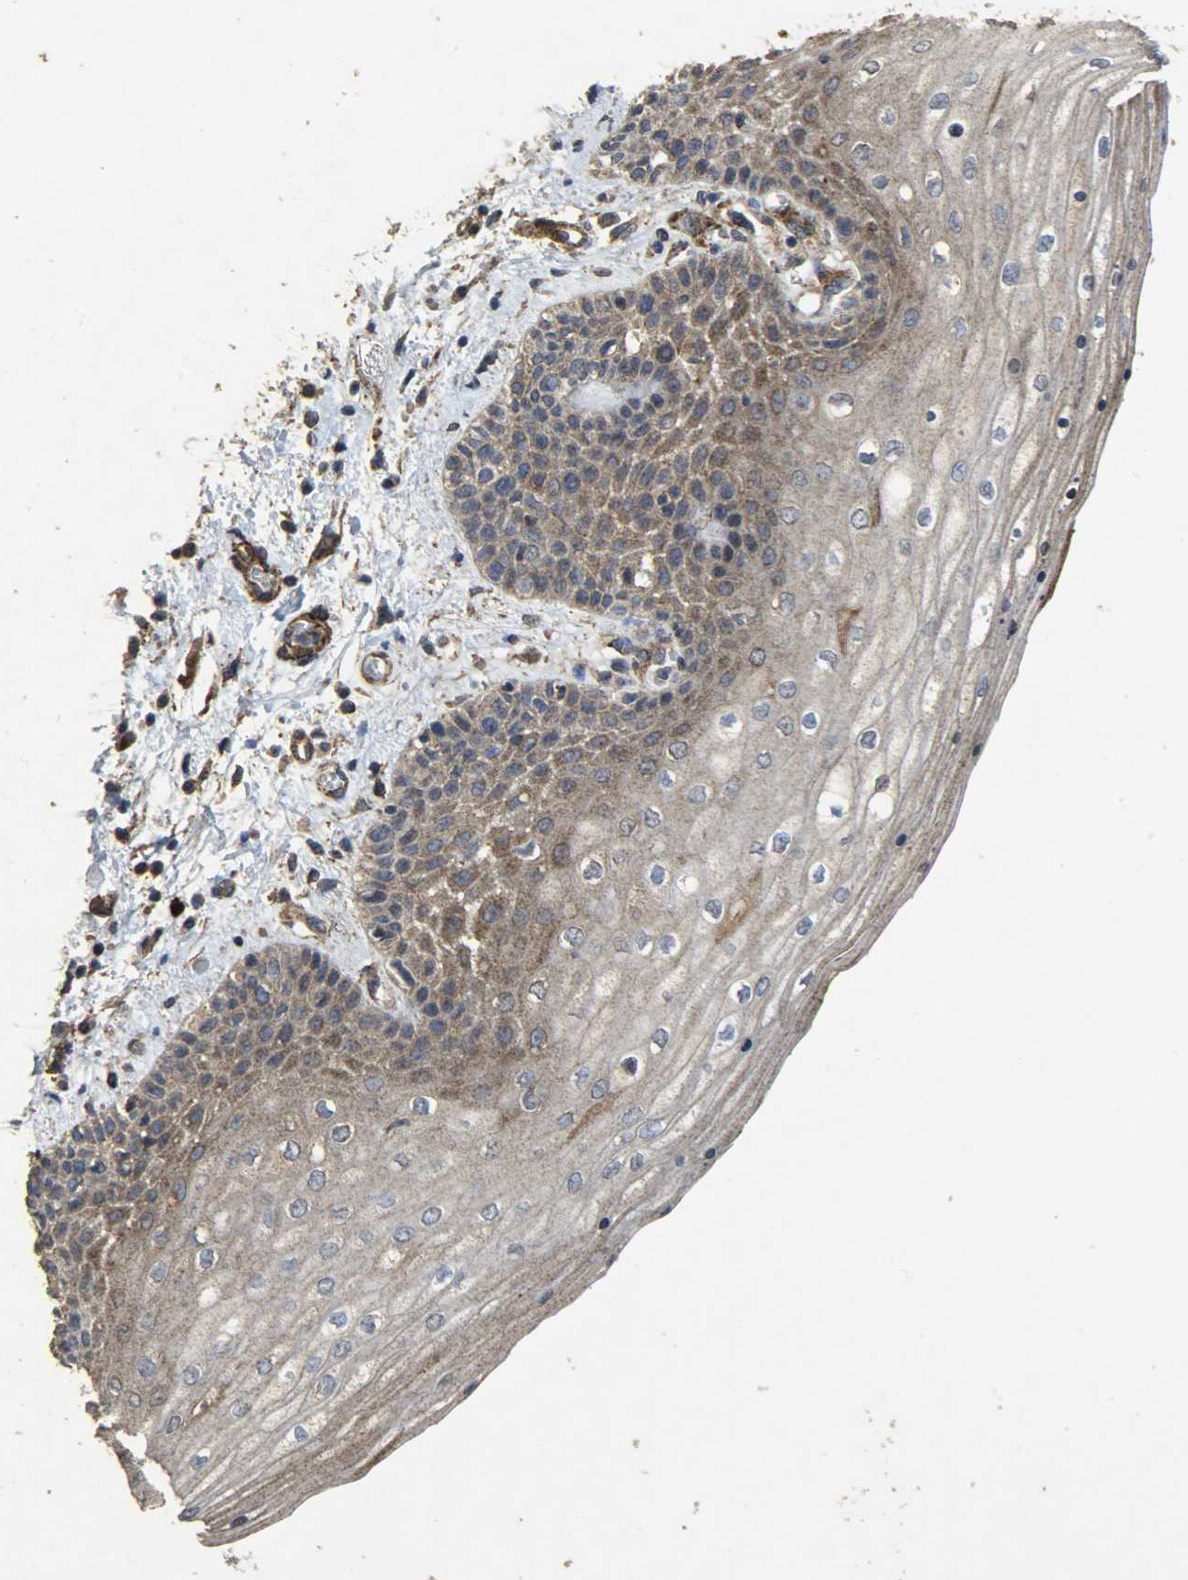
{"staining": {"intensity": "moderate", "quantity": ">75%", "location": "cytoplasmic/membranous"}, "tissue": "skin", "cell_type": "Epidermal cells", "image_type": "normal", "snomed": [{"axis": "morphology", "description": "Normal tissue, NOS"}, {"axis": "topography", "description": "Anal"}], "caption": "Protein staining displays moderate cytoplasmic/membranous staining in approximately >75% of epidermal cells in normal skin. (DAB = brown stain, brightfield microscopy at high magnification).", "gene": "TPM4", "patient": {"sex": "female", "age": 46}}